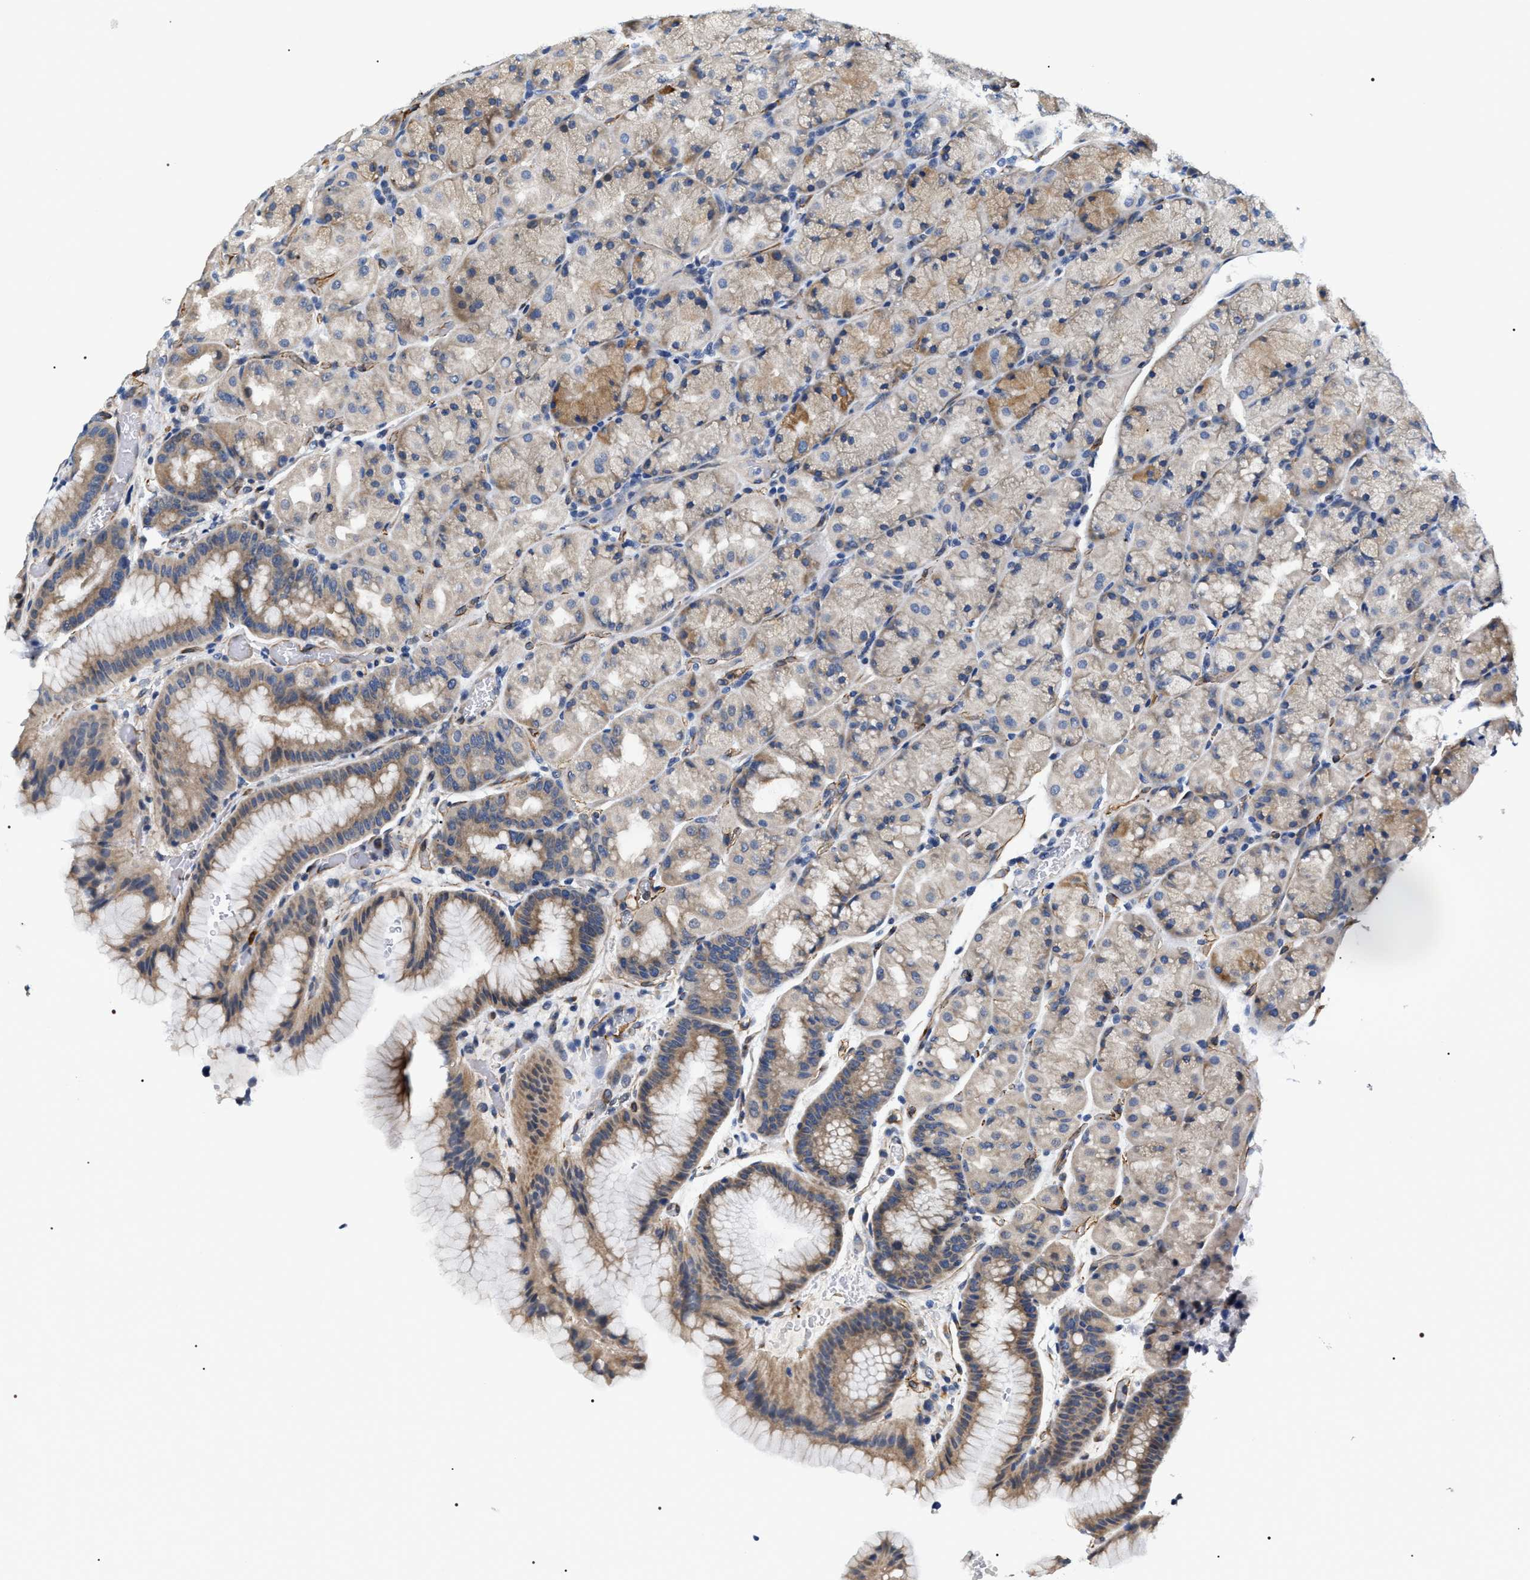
{"staining": {"intensity": "moderate", "quantity": "25%-75%", "location": "cytoplasmic/membranous"}, "tissue": "stomach", "cell_type": "Glandular cells", "image_type": "normal", "snomed": [{"axis": "morphology", "description": "Normal tissue, NOS"}, {"axis": "morphology", "description": "Carcinoid, malignant, NOS"}, {"axis": "topography", "description": "Stomach, upper"}], "caption": "Immunohistochemistry (IHC) micrograph of unremarkable stomach stained for a protein (brown), which displays medium levels of moderate cytoplasmic/membranous positivity in about 25%-75% of glandular cells.", "gene": "PKD1L1", "patient": {"sex": "male", "age": 39}}